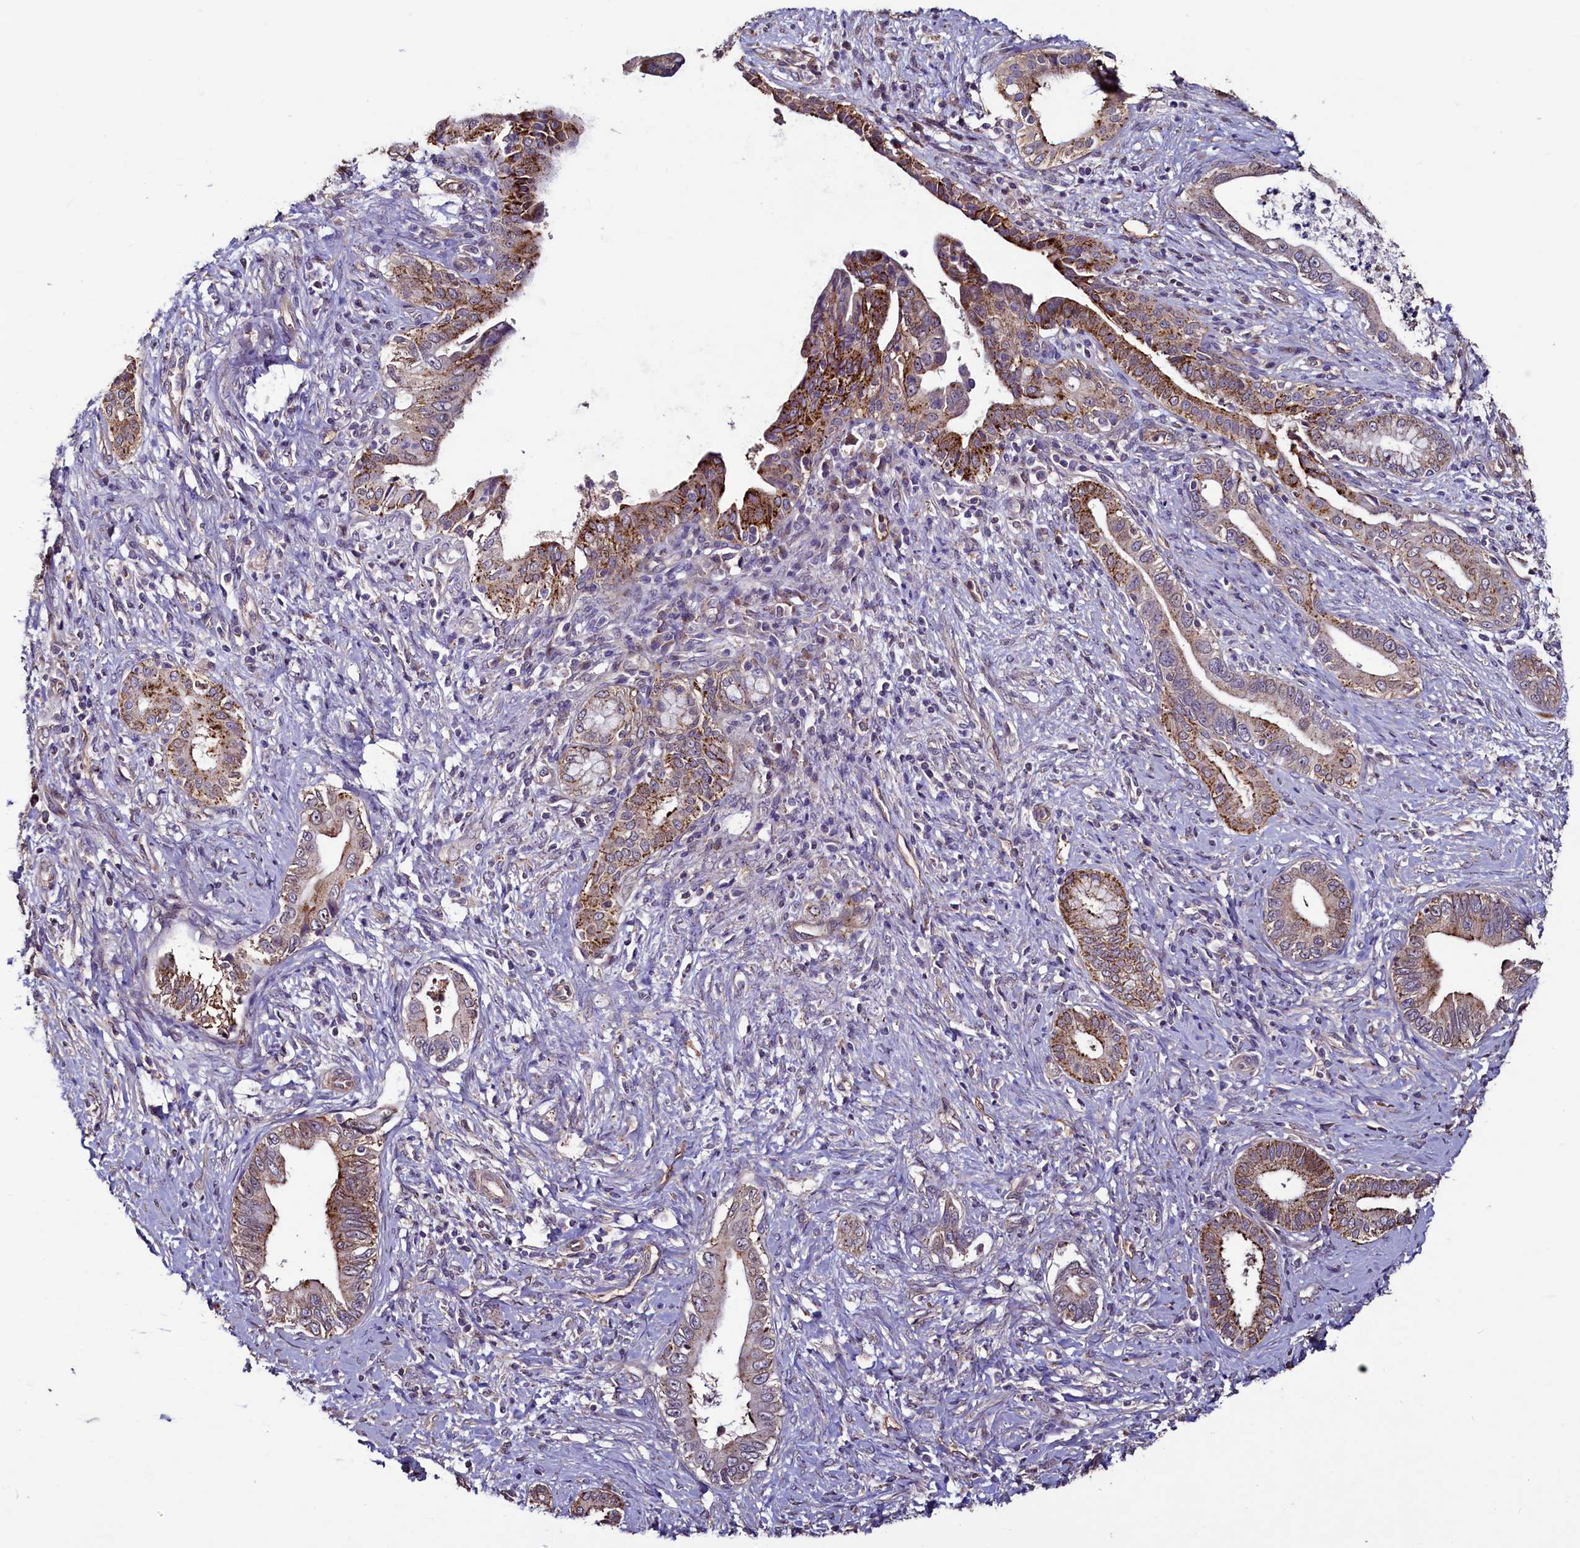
{"staining": {"intensity": "moderate", "quantity": ">75%", "location": "cytoplasmic/membranous"}, "tissue": "pancreatic cancer", "cell_type": "Tumor cells", "image_type": "cancer", "snomed": [{"axis": "morphology", "description": "Adenocarcinoma, NOS"}, {"axis": "topography", "description": "Pancreas"}], "caption": "Adenocarcinoma (pancreatic) tissue reveals moderate cytoplasmic/membranous positivity in about >75% of tumor cells The staining was performed using DAB (3,3'-diaminobenzidine), with brown indicating positive protein expression. Nuclei are stained blue with hematoxylin.", "gene": "PALM", "patient": {"sex": "female", "age": 55}}